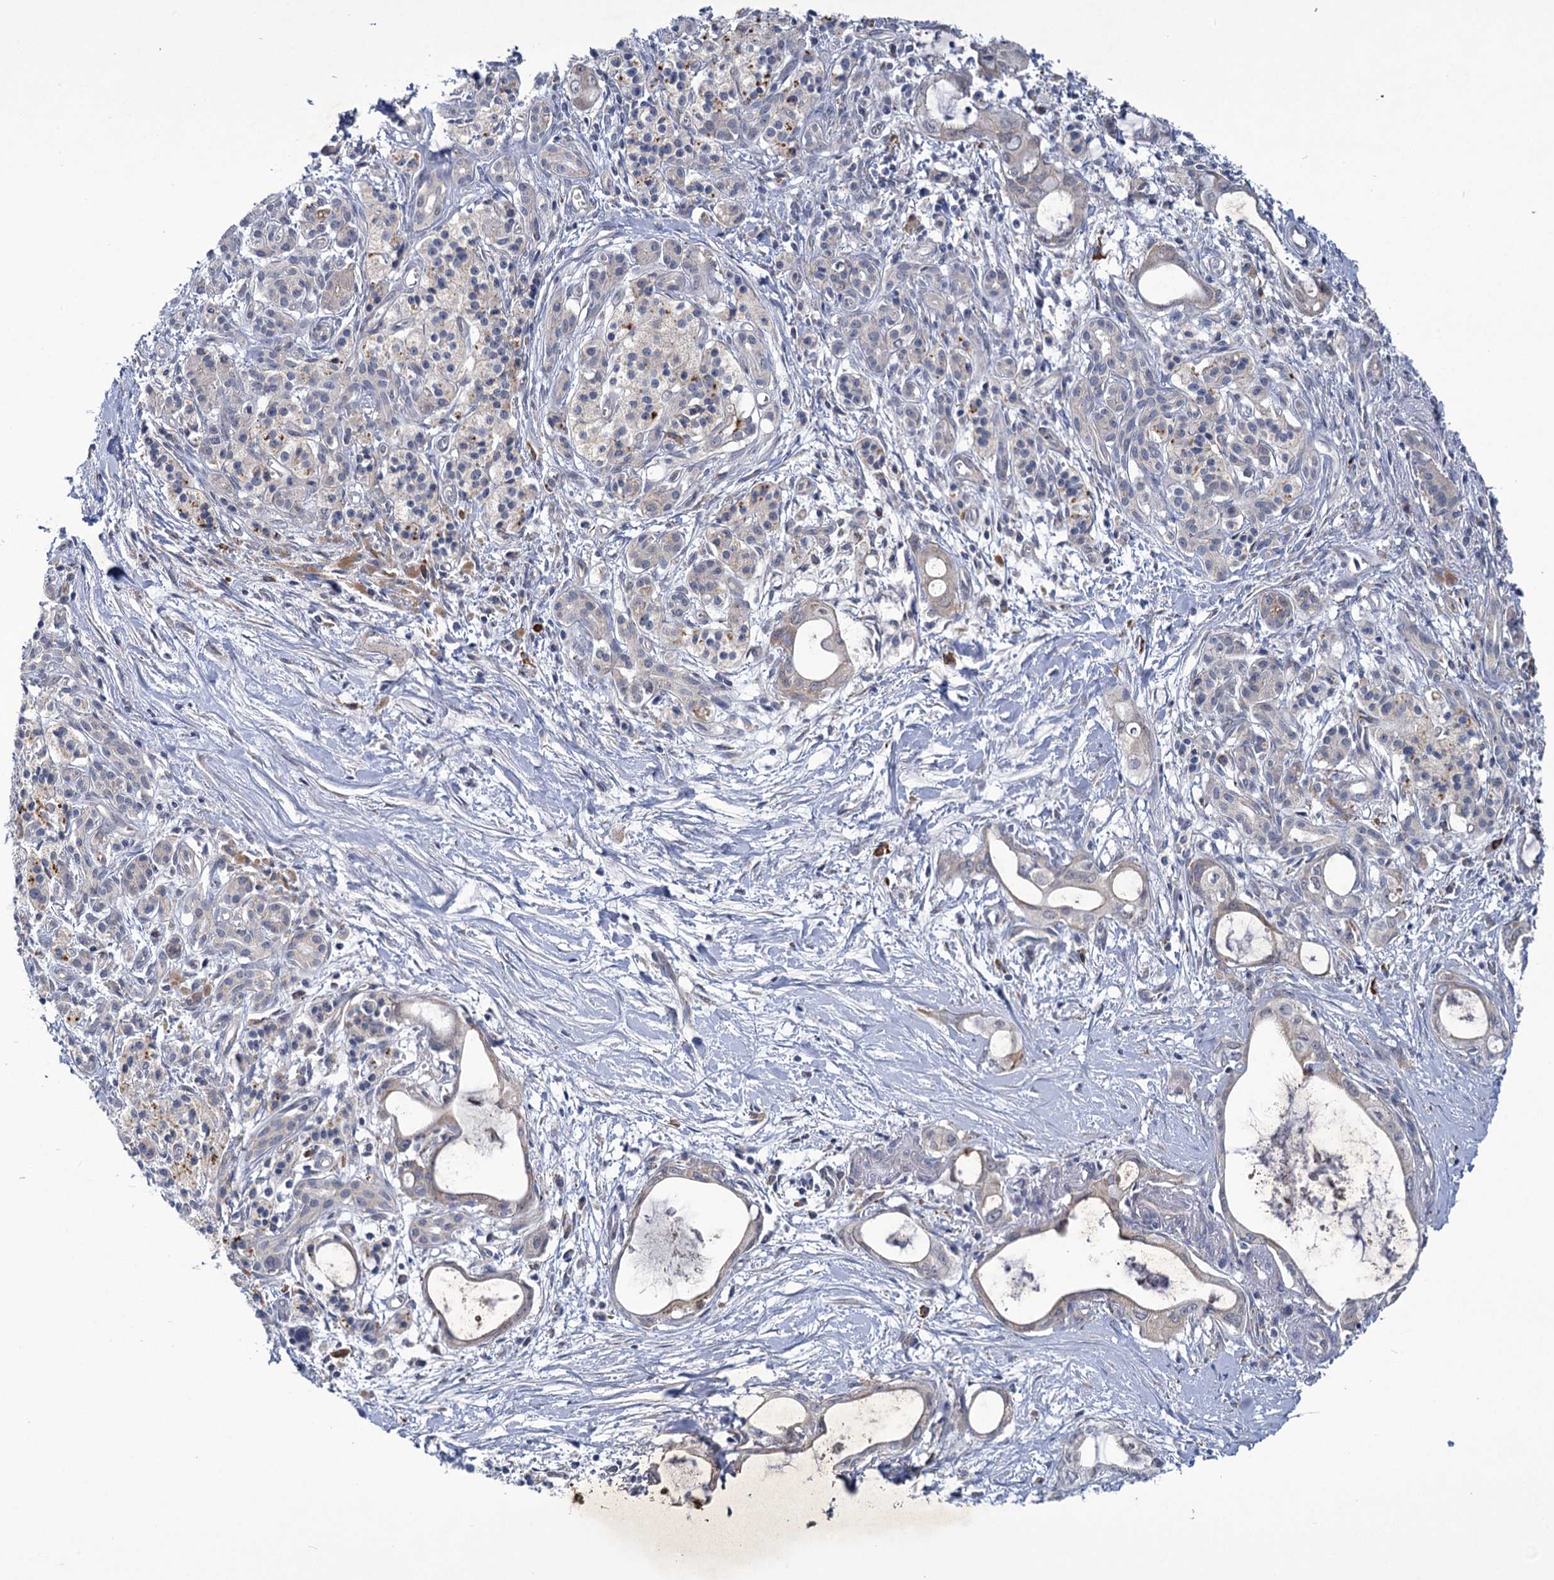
{"staining": {"intensity": "negative", "quantity": "none", "location": "none"}, "tissue": "pancreatic cancer", "cell_type": "Tumor cells", "image_type": "cancer", "snomed": [{"axis": "morphology", "description": "Adenocarcinoma, NOS"}, {"axis": "topography", "description": "Pancreas"}], "caption": "This histopathology image is of pancreatic cancer (adenocarcinoma) stained with IHC to label a protein in brown with the nuclei are counter-stained blue. There is no expression in tumor cells.", "gene": "MBLAC2", "patient": {"sex": "male", "age": 72}}